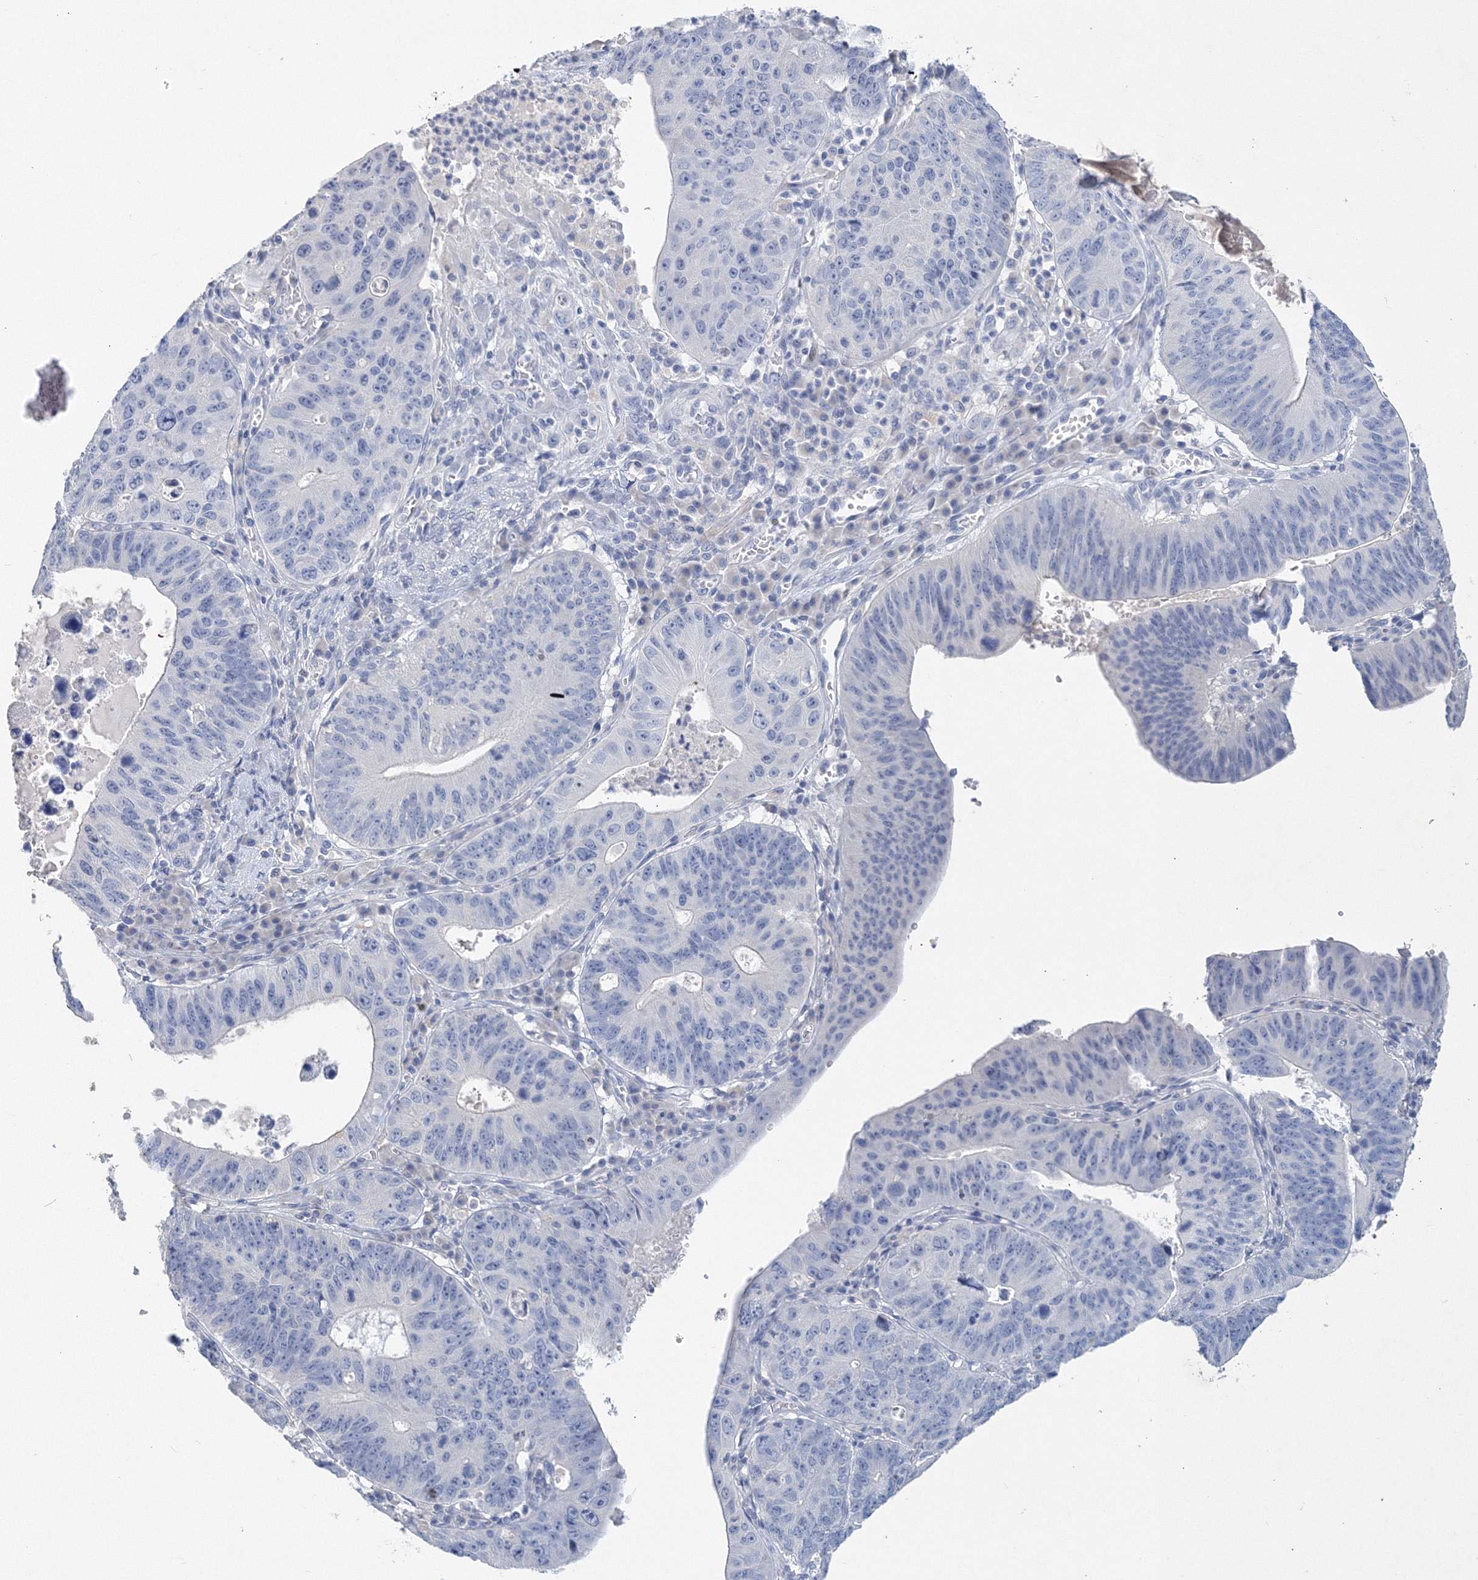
{"staining": {"intensity": "negative", "quantity": "none", "location": "none"}, "tissue": "stomach cancer", "cell_type": "Tumor cells", "image_type": "cancer", "snomed": [{"axis": "morphology", "description": "Adenocarcinoma, NOS"}, {"axis": "topography", "description": "Stomach"}], "caption": "Tumor cells show no significant protein expression in stomach cancer (adenocarcinoma).", "gene": "OSBPL6", "patient": {"sex": "male", "age": 59}}